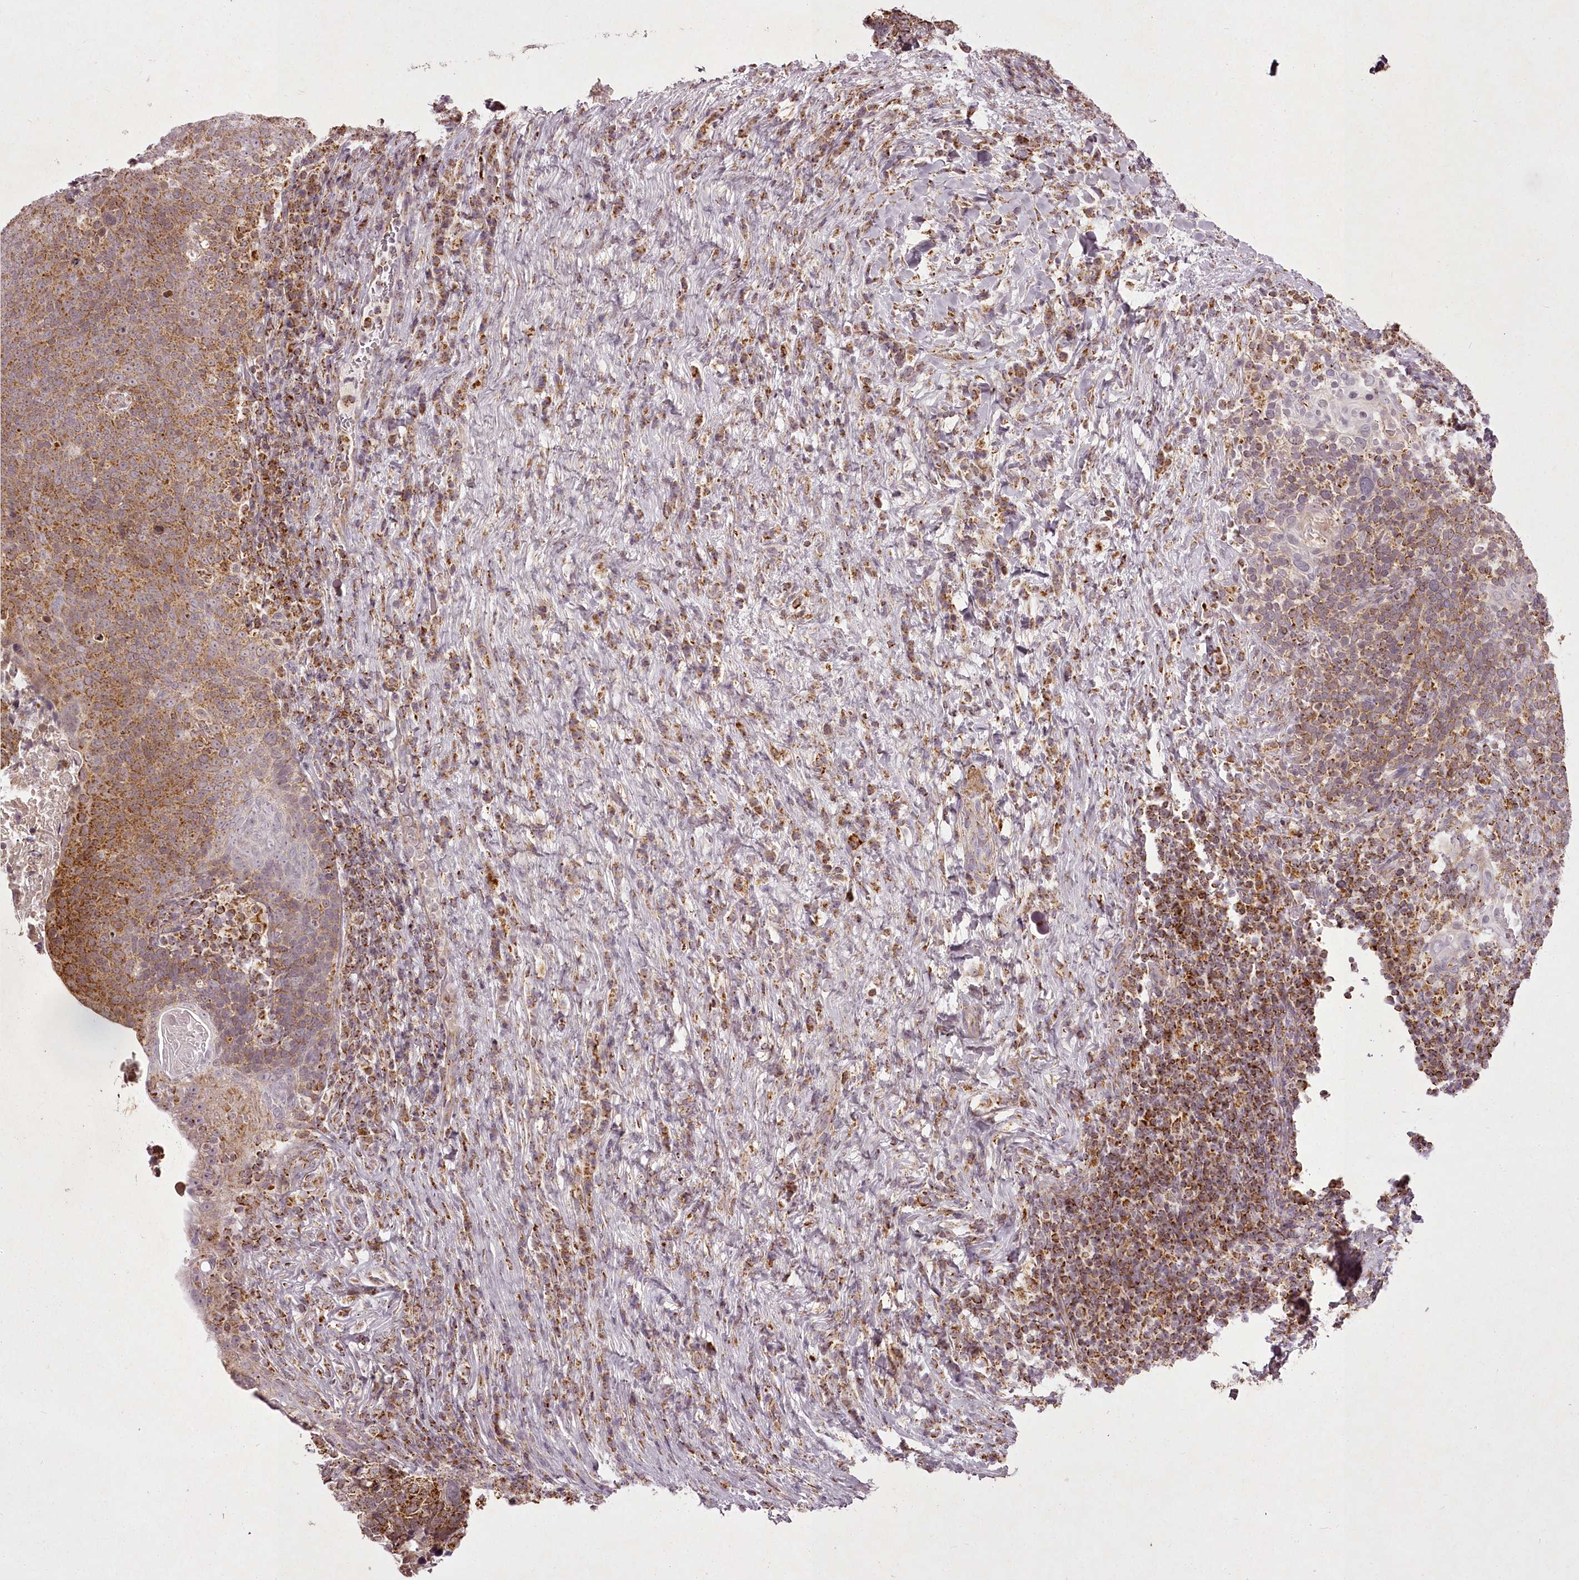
{"staining": {"intensity": "moderate", "quantity": "25%-75%", "location": "cytoplasmic/membranous"}, "tissue": "head and neck cancer", "cell_type": "Tumor cells", "image_type": "cancer", "snomed": [{"axis": "morphology", "description": "Squamous cell carcinoma, NOS"}, {"axis": "morphology", "description": "Squamous cell carcinoma, metastatic, NOS"}, {"axis": "topography", "description": "Lymph node"}, {"axis": "topography", "description": "Head-Neck"}], "caption": "Head and neck cancer stained for a protein exhibits moderate cytoplasmic/membranous positivity in tumor cells.", "gene": "CHCHD2", "patient": {"sex": "male", "age": 62}}